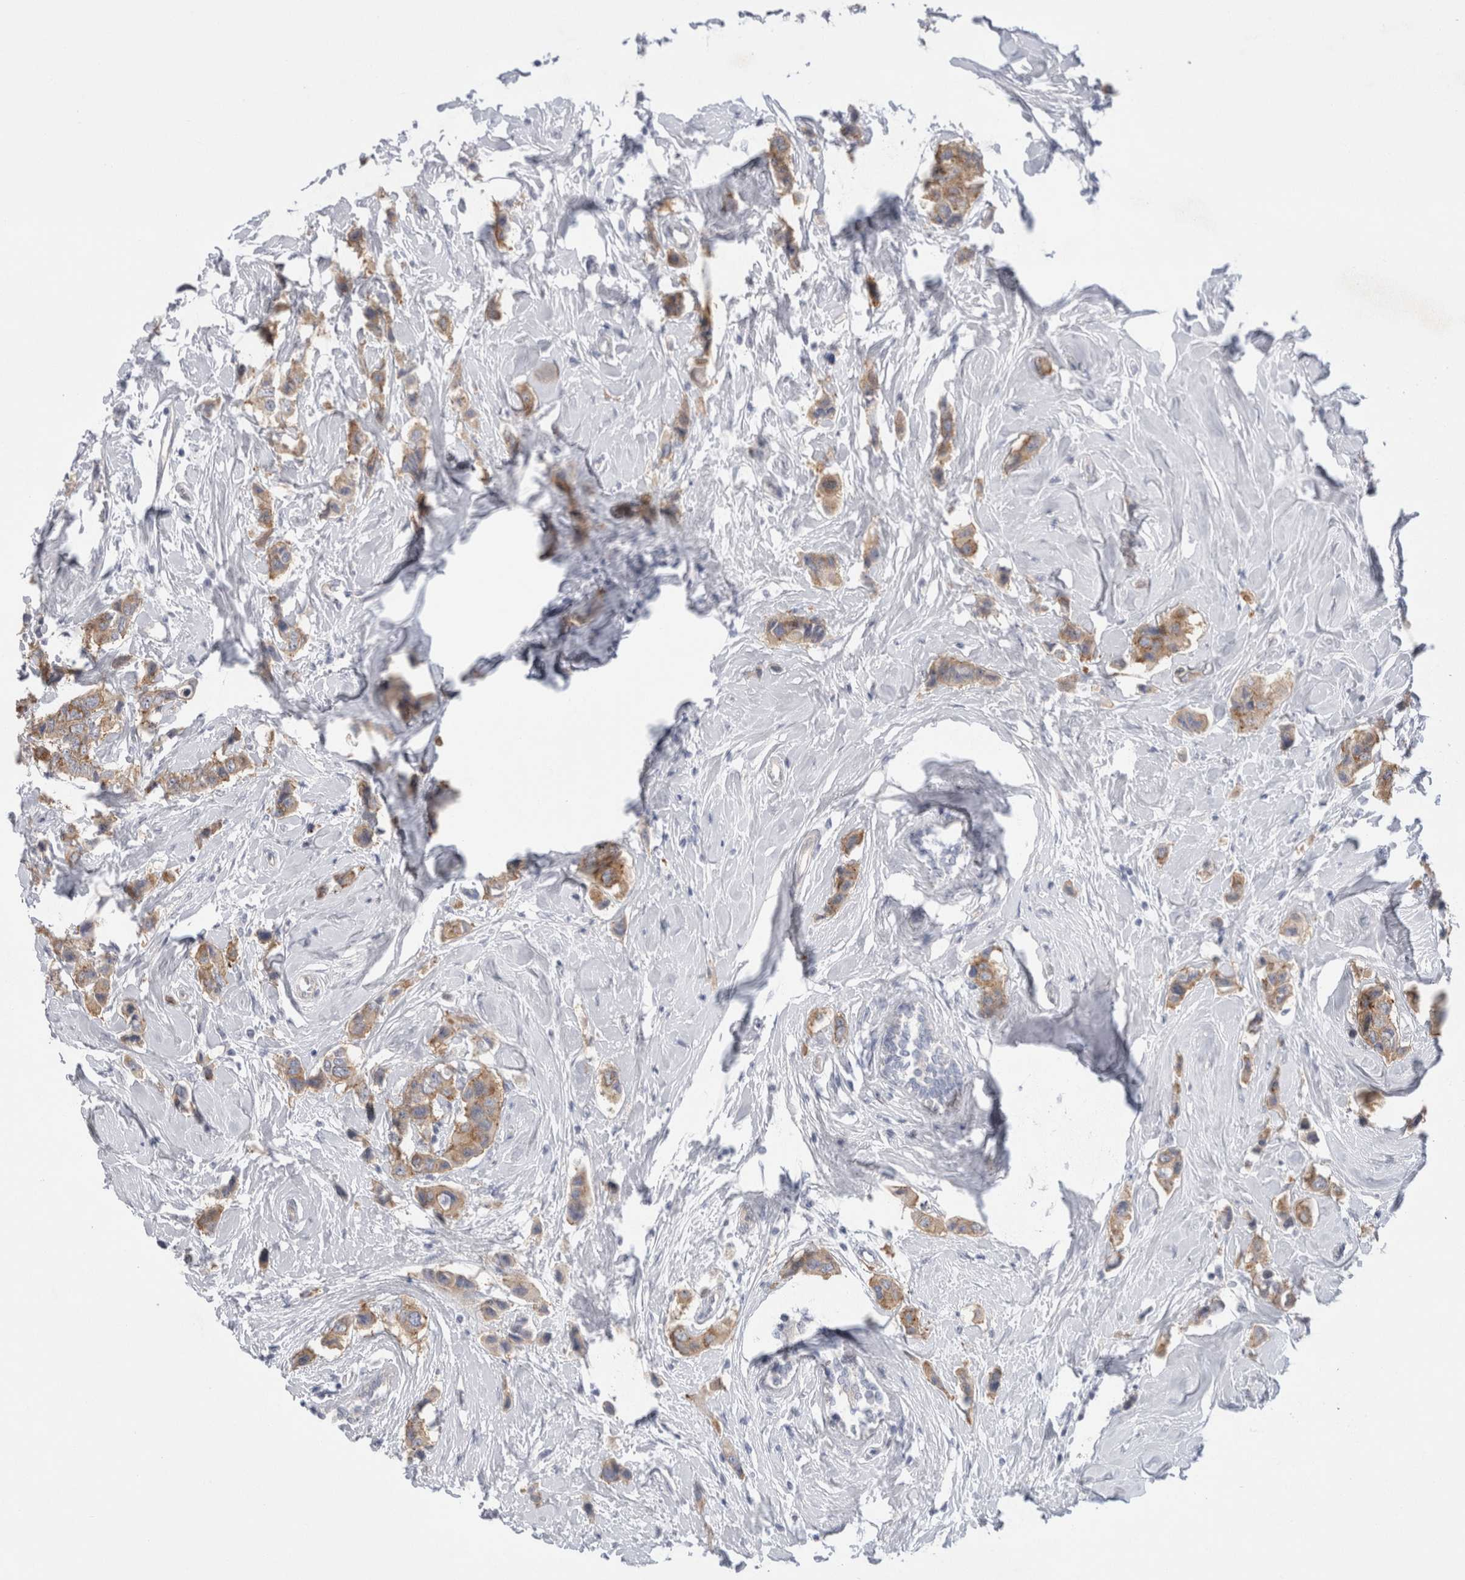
{"staining": {"intensity": "weak", "quantity": ">75%", "location": "cytoplasmic/membranous"}, "tissue": "breast cancer", "cell_type": "Tumor cells", "image_type": "cancer", "snomed": [{"axis": "morphology", "description": "Normal tissue, NOS"}, {"axis": "morphology", "description": "Duct carcinoma"}, {"axis": "topography", "description": "Breast"}], "caption": "This image reveals immunohistochemistry (IHC) staining of human invasive ductal carcinoma (breast), with low weak cytoplasmic/membranous staining in approximately >75% of tumor cells.", "gene": "WIPF2", "patient": {"sex": "female", "age": 50}}